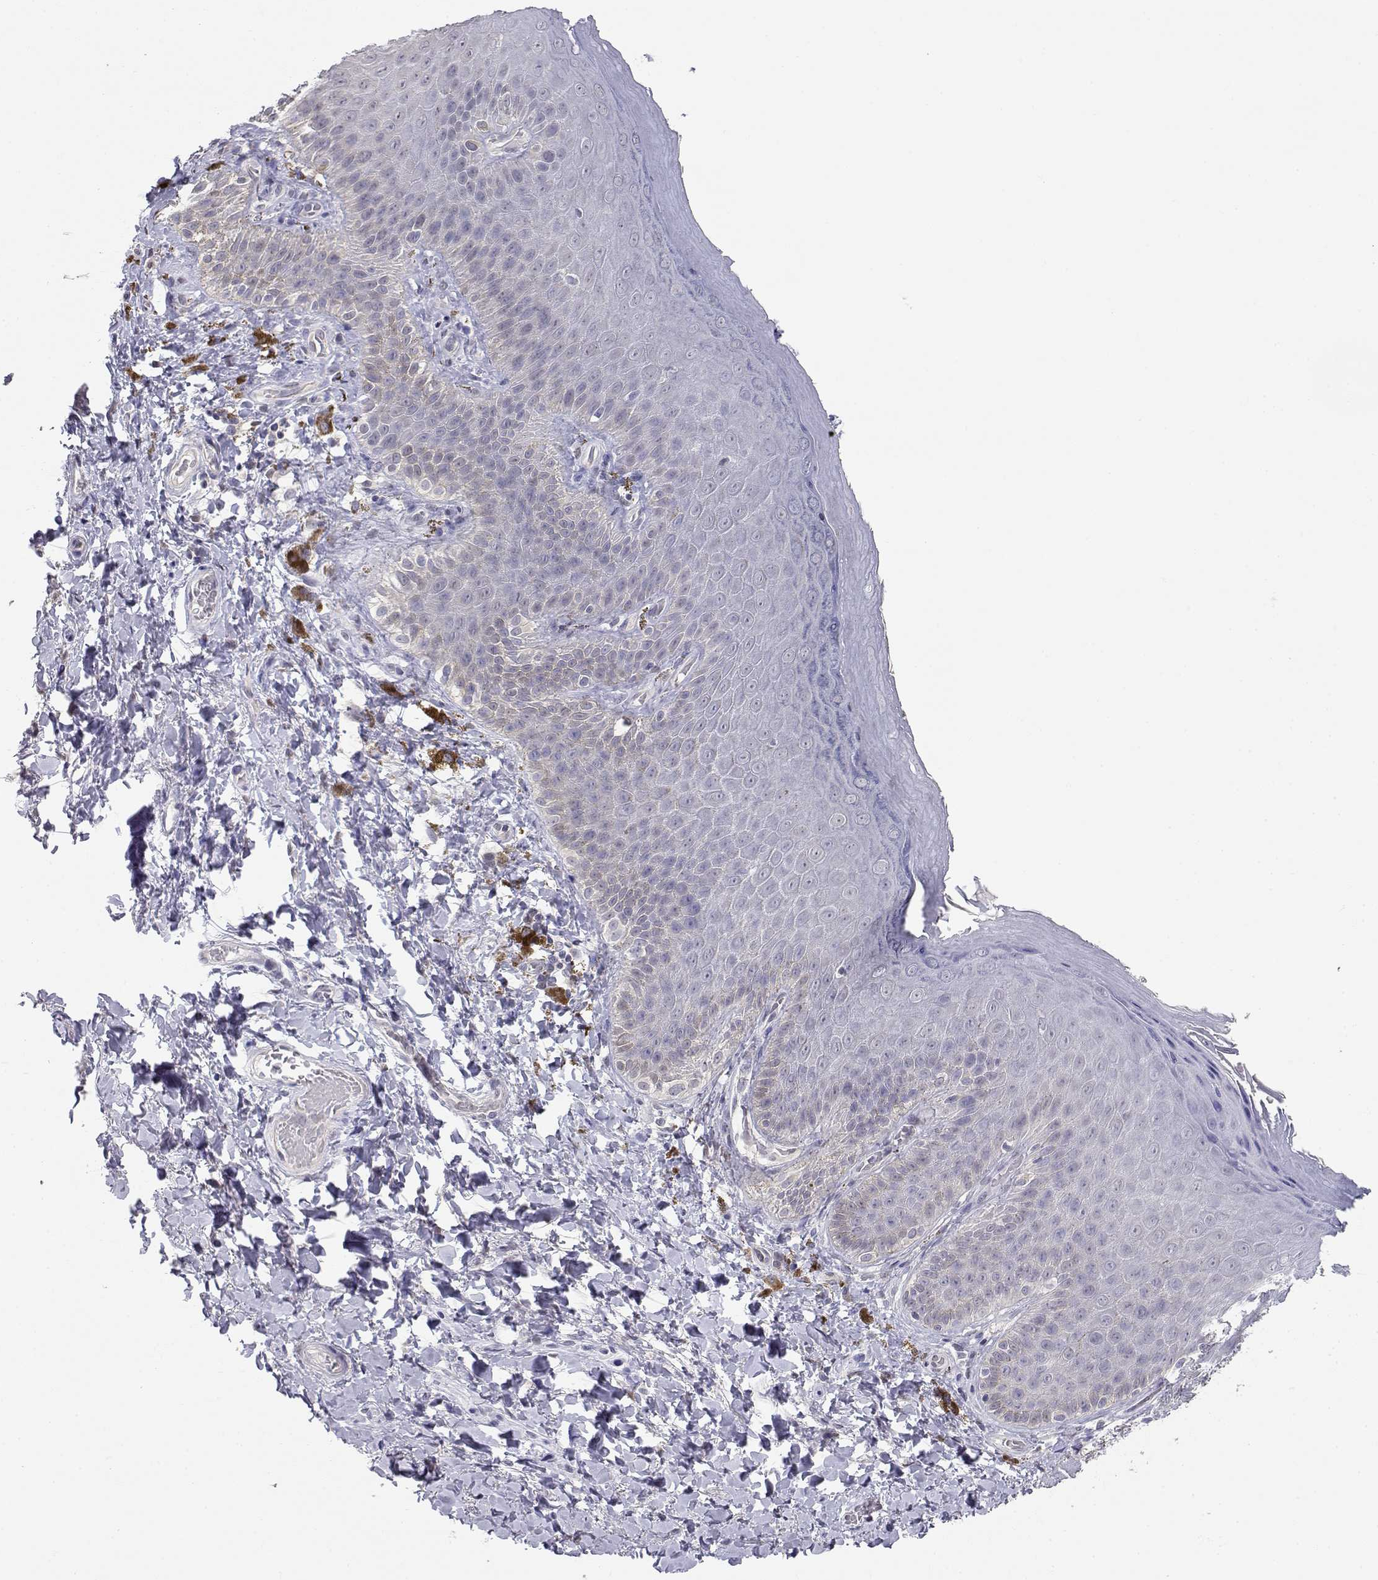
{"staining": {"intensity": "negative", "quantity": "none", "location": "none"}, "tissue": "skin", "cell_type": "Epidermal cells", "image_type": "normal", "snomed": [{"axis": "morphology", "description": "Normal tissue, NOS"}, {"axis": "topography", "description": "Anal"}], "caption": "Micrograph shows no protein expression in epidermal cells of benign skin. Nuclei are stained in blue.", "gene": "ADA", "patient": {"sex": "male", "age": 53}}